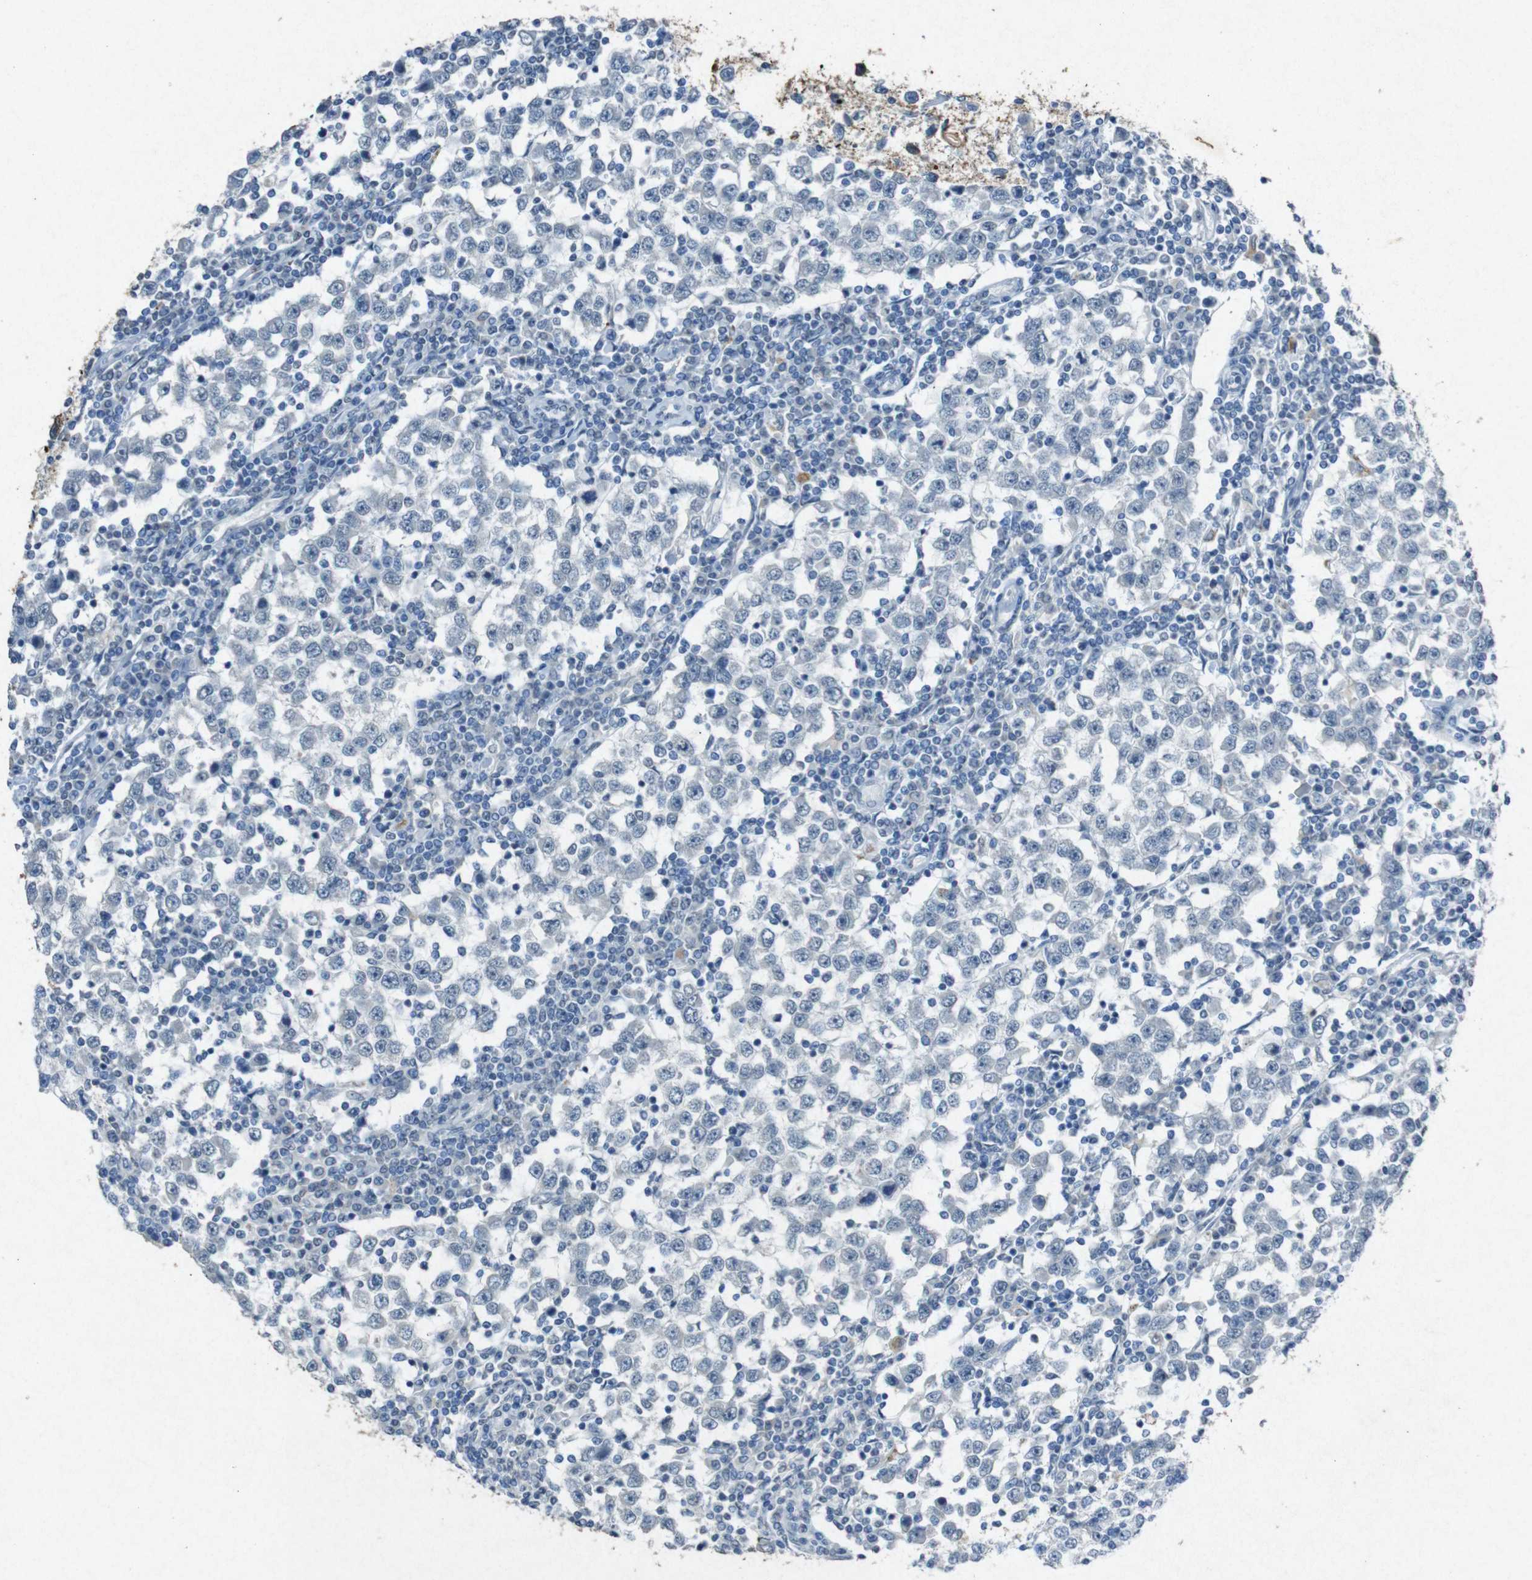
{"staining": {"intensity": "negative", "quantity": "none", "location": "none"}, "tissue": "testis cancer", "cell_type": "Tumor cells", "image_type": "cancer", "snomed": [{"axis": "morphology", "description": "Seminoma, NOS"}, {"axis": "topography", "description": "Testis"}], "caption": "There is no significant staining in tumor cells of testis cancer.", "gene": "STBD1", "patient": {"sex": "male", "age": 65}}